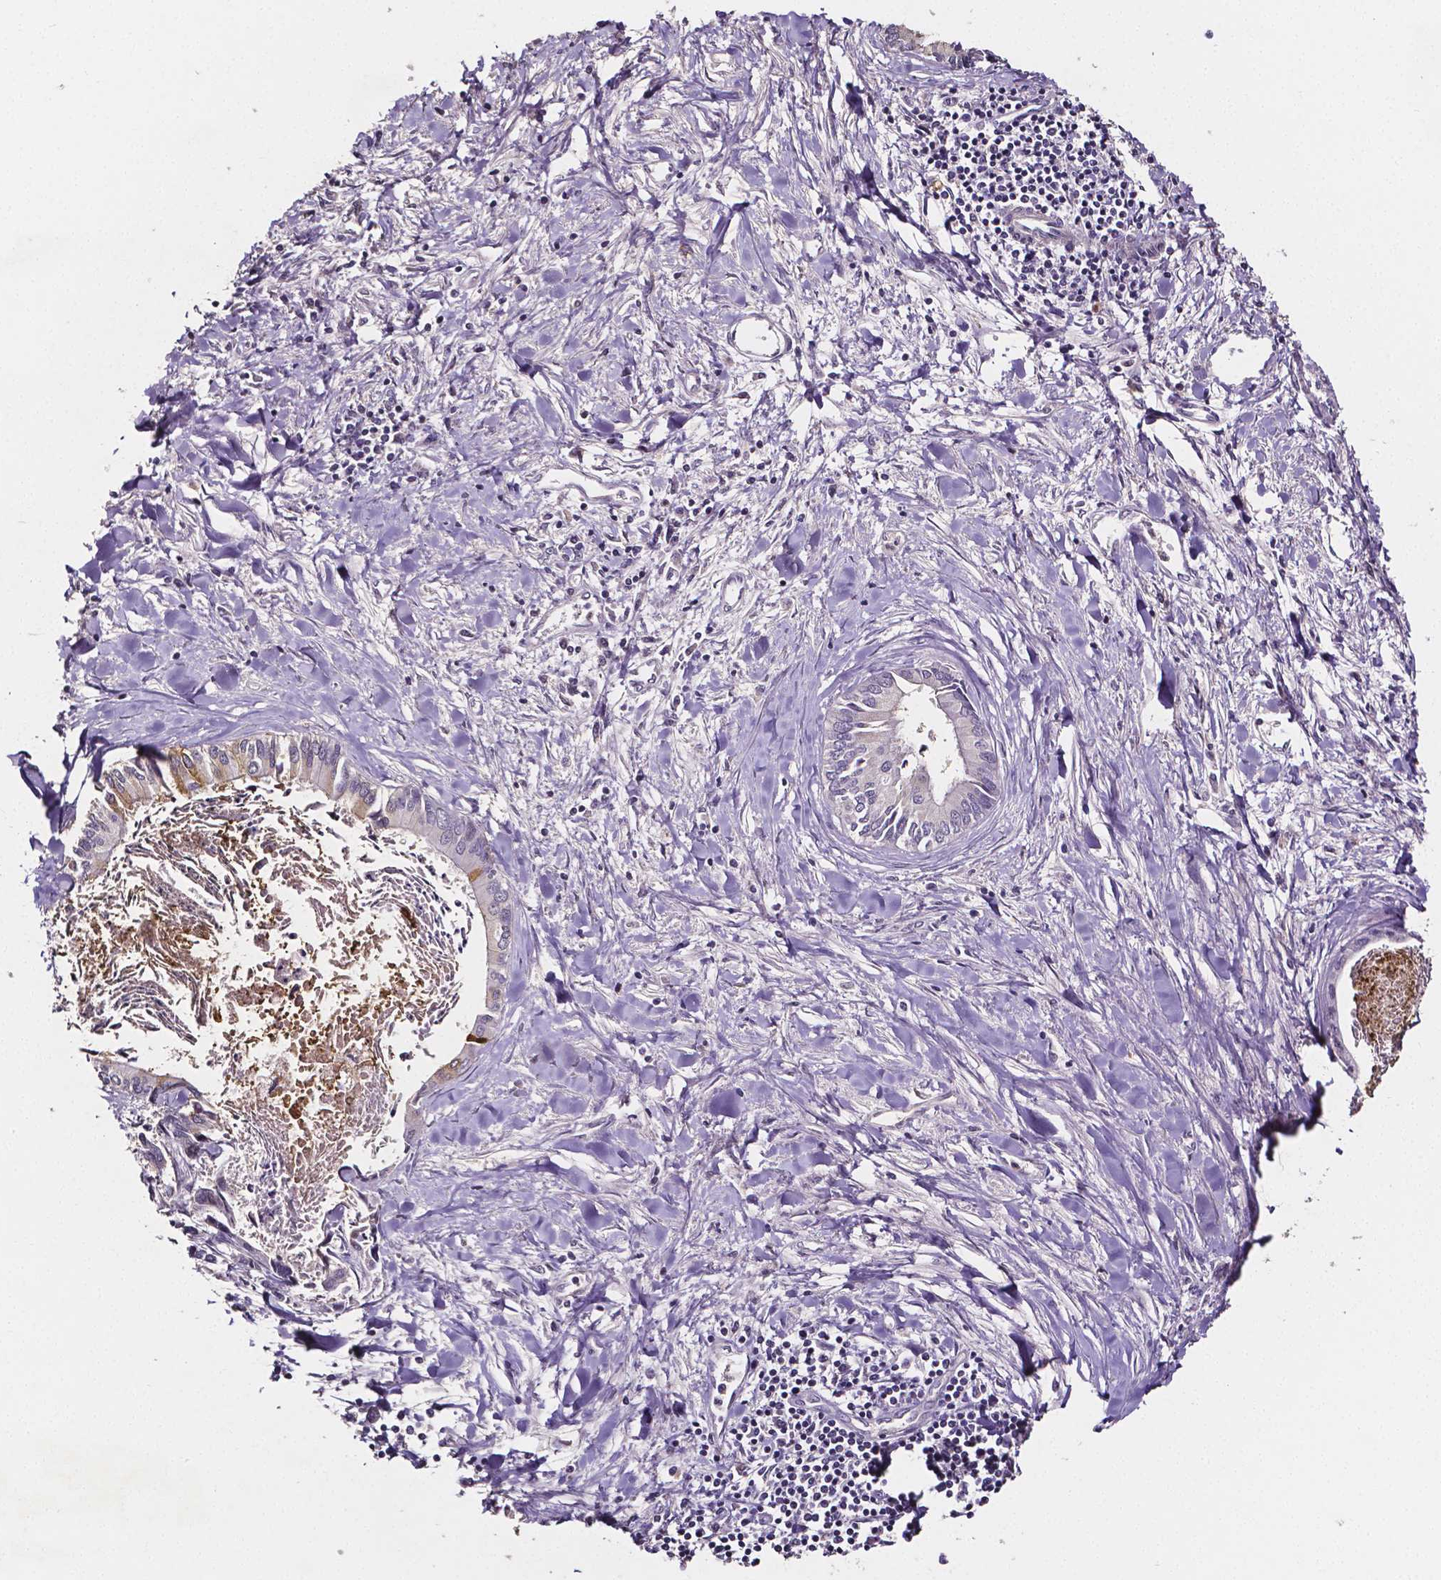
{"staining": {"intensity": "negative", "quantity": "none", "location": "none"}, "tissue": "liver cancer", "cell_type": "Tumor cells", "image_type": "cancer", "snomed": [{"axis": "morphology", "description": "Cholangiocarcinoma"}, {"axis": "topography", "description": "Liver"}], "caption": "An image of liver cancer (cholangiocarcinoma) stained for a protein displays no brown staining in tumor cells.", "gene": "NRGN", "patient": {"sex": "male", "age": 66}}